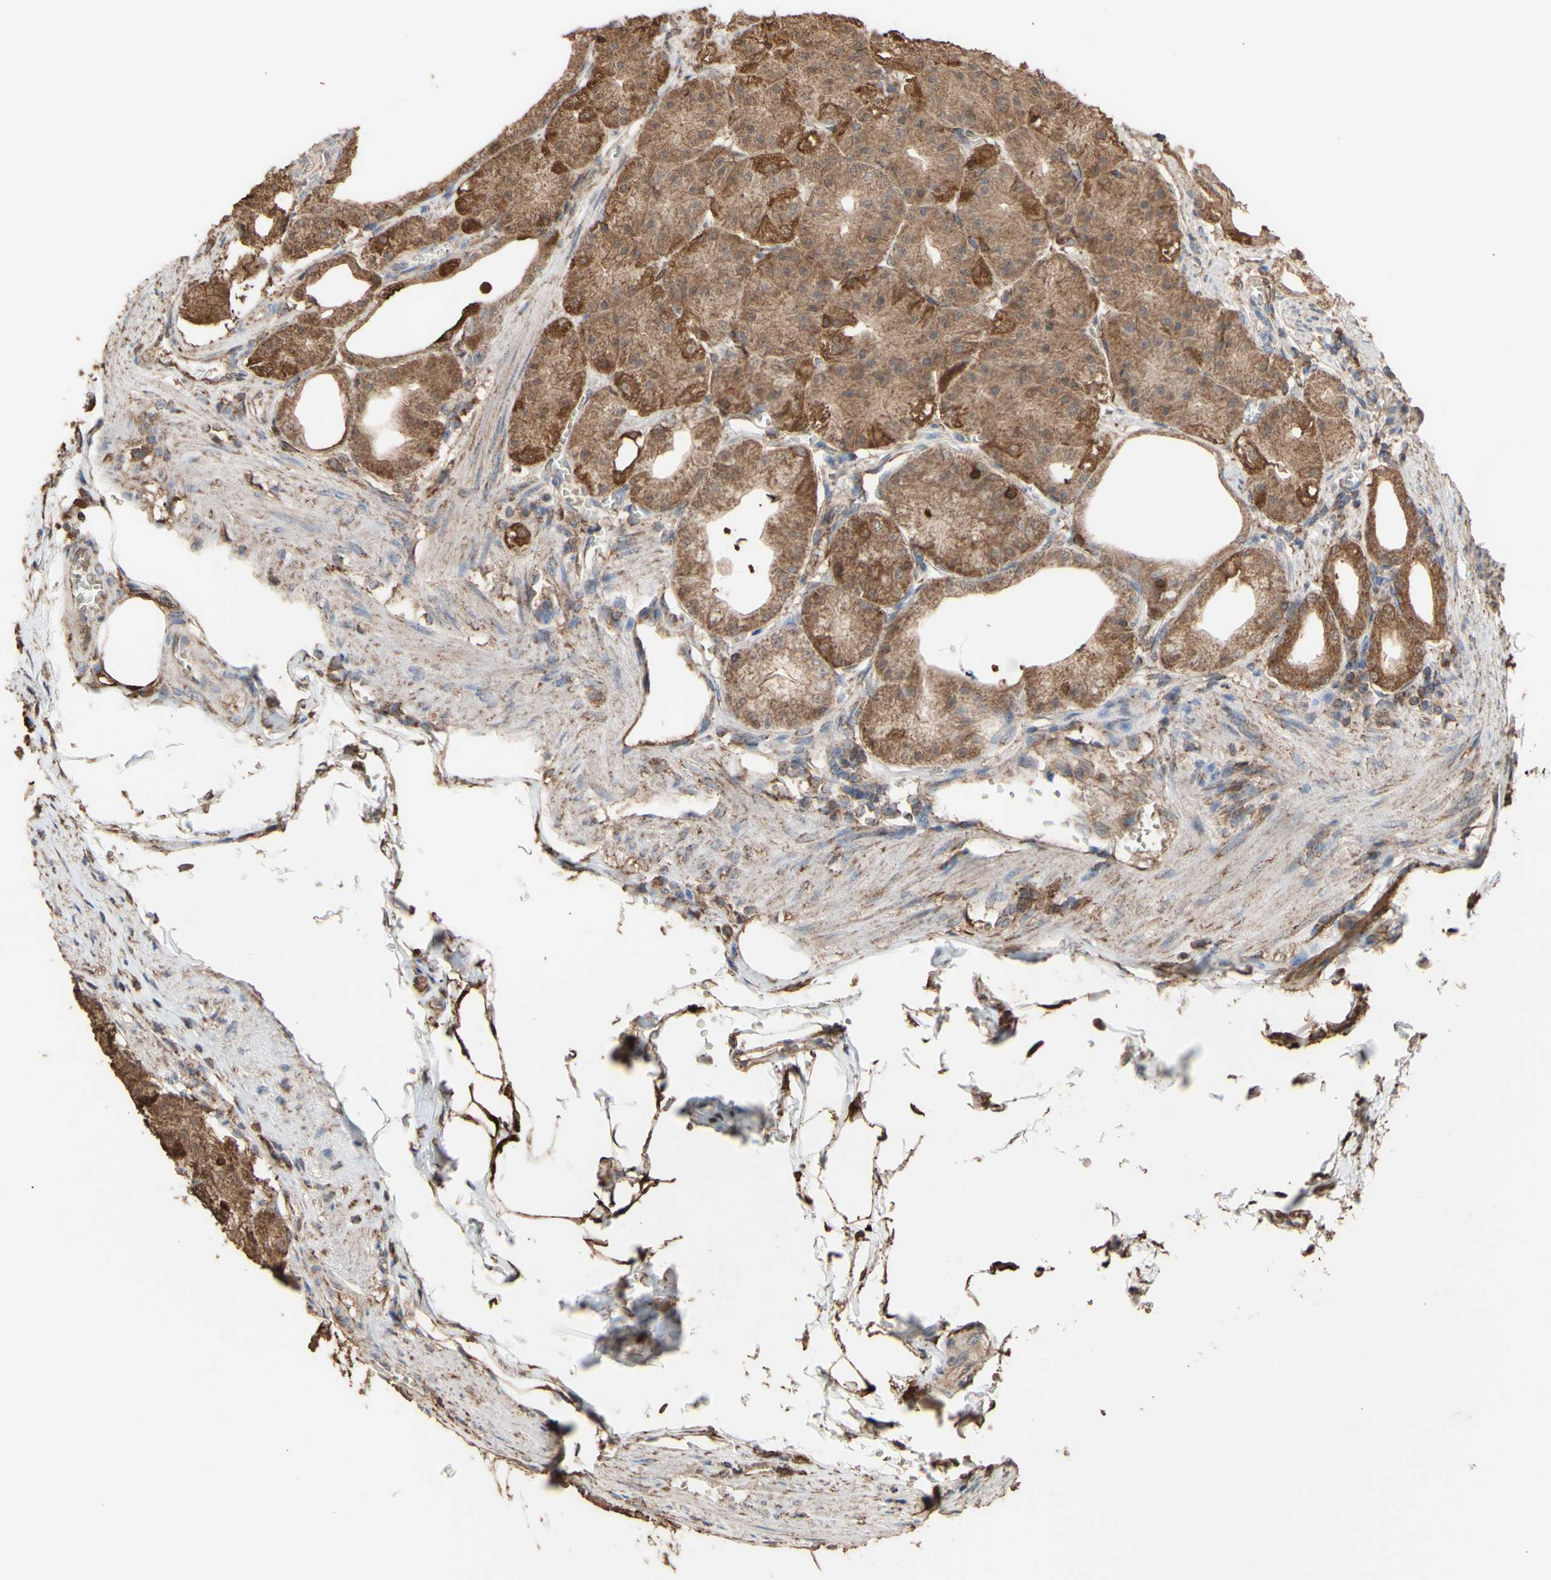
{"staining": {"intensity": "moderate", "quantity": ">75%", "location": "cytoplasmic/membranous"}, "tissue": "stomach", "cell_type": "Glandular cells", "image_type": "normal", "snomed": [{"axis": "morphology", "description": "Normal tissue, NOS"}, {"axis": "topography", "description": "Stomach, lower"}], "caption": "Immunohistochemical staining of unremarkable human stomach displays moderate cytoplasmic/membranous protein positivity in about >75% of glandular cells. (Stains: DAB (3,3'-diaminobenzidine) in brown, nuclei in blue, Microscopy: brightfield microscopy at high magnification).", "gene": "ALDH9A1", "patient": {"sex": "male", "age": 71}}